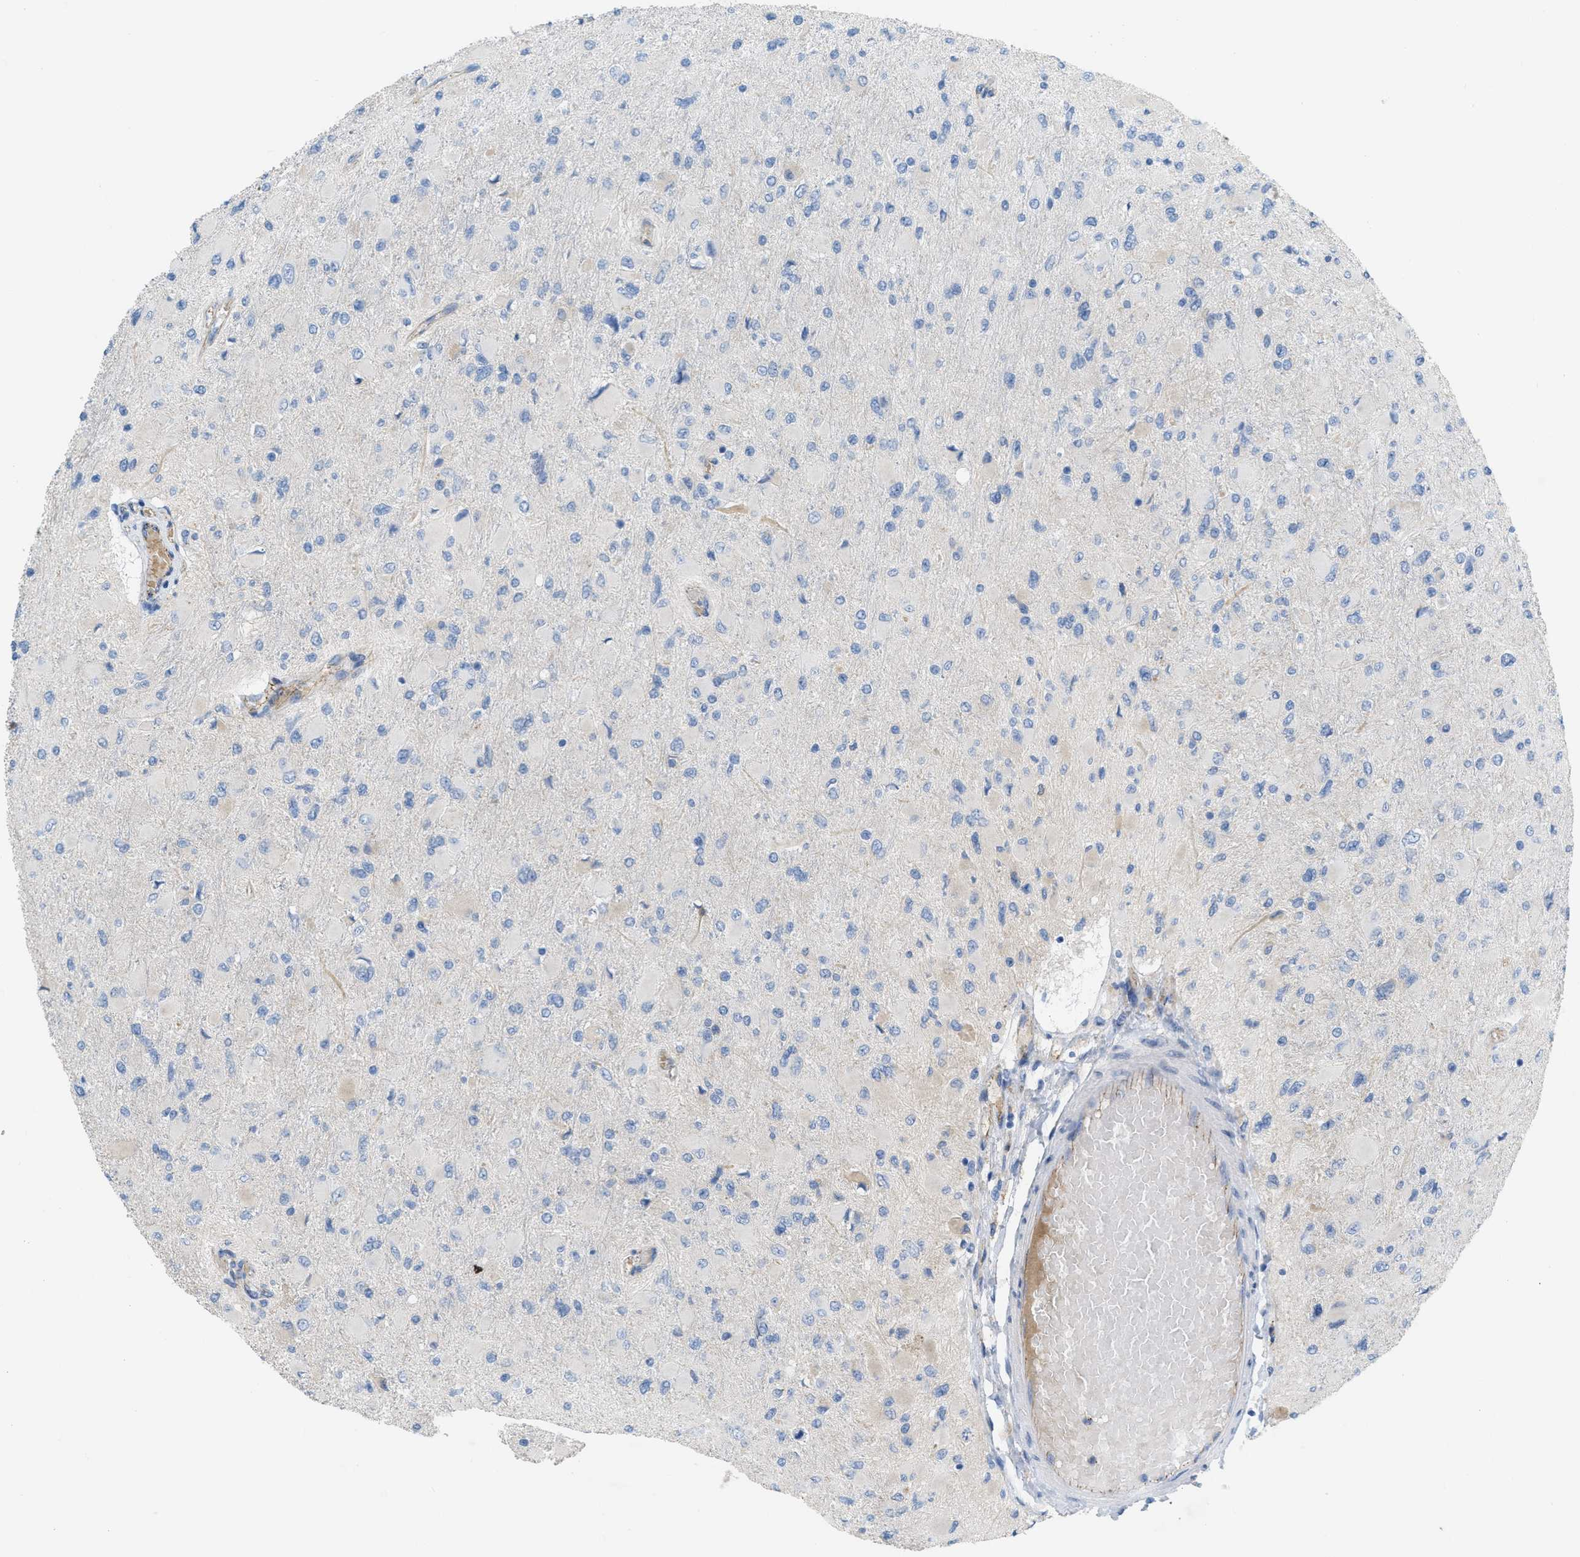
{"staining": {"intensity": "negative", "quantity": "none", "location": "none"}, "tissue": "glioma", "cell_type": "Tumor cells", "image_type": "cancer", "snomed": [{"axis": "morphology", "description": "Glioma, malignant, High grade"}, {"axis": "topography", "description": "Cerebral cortex"}], "caption": "Malignant glioma (high-grade) was stained to show a protein in brown. There is no significant staining in tumor cells.", "gene": "CRB3", "patient": {"sex": "female", "age": 36}}